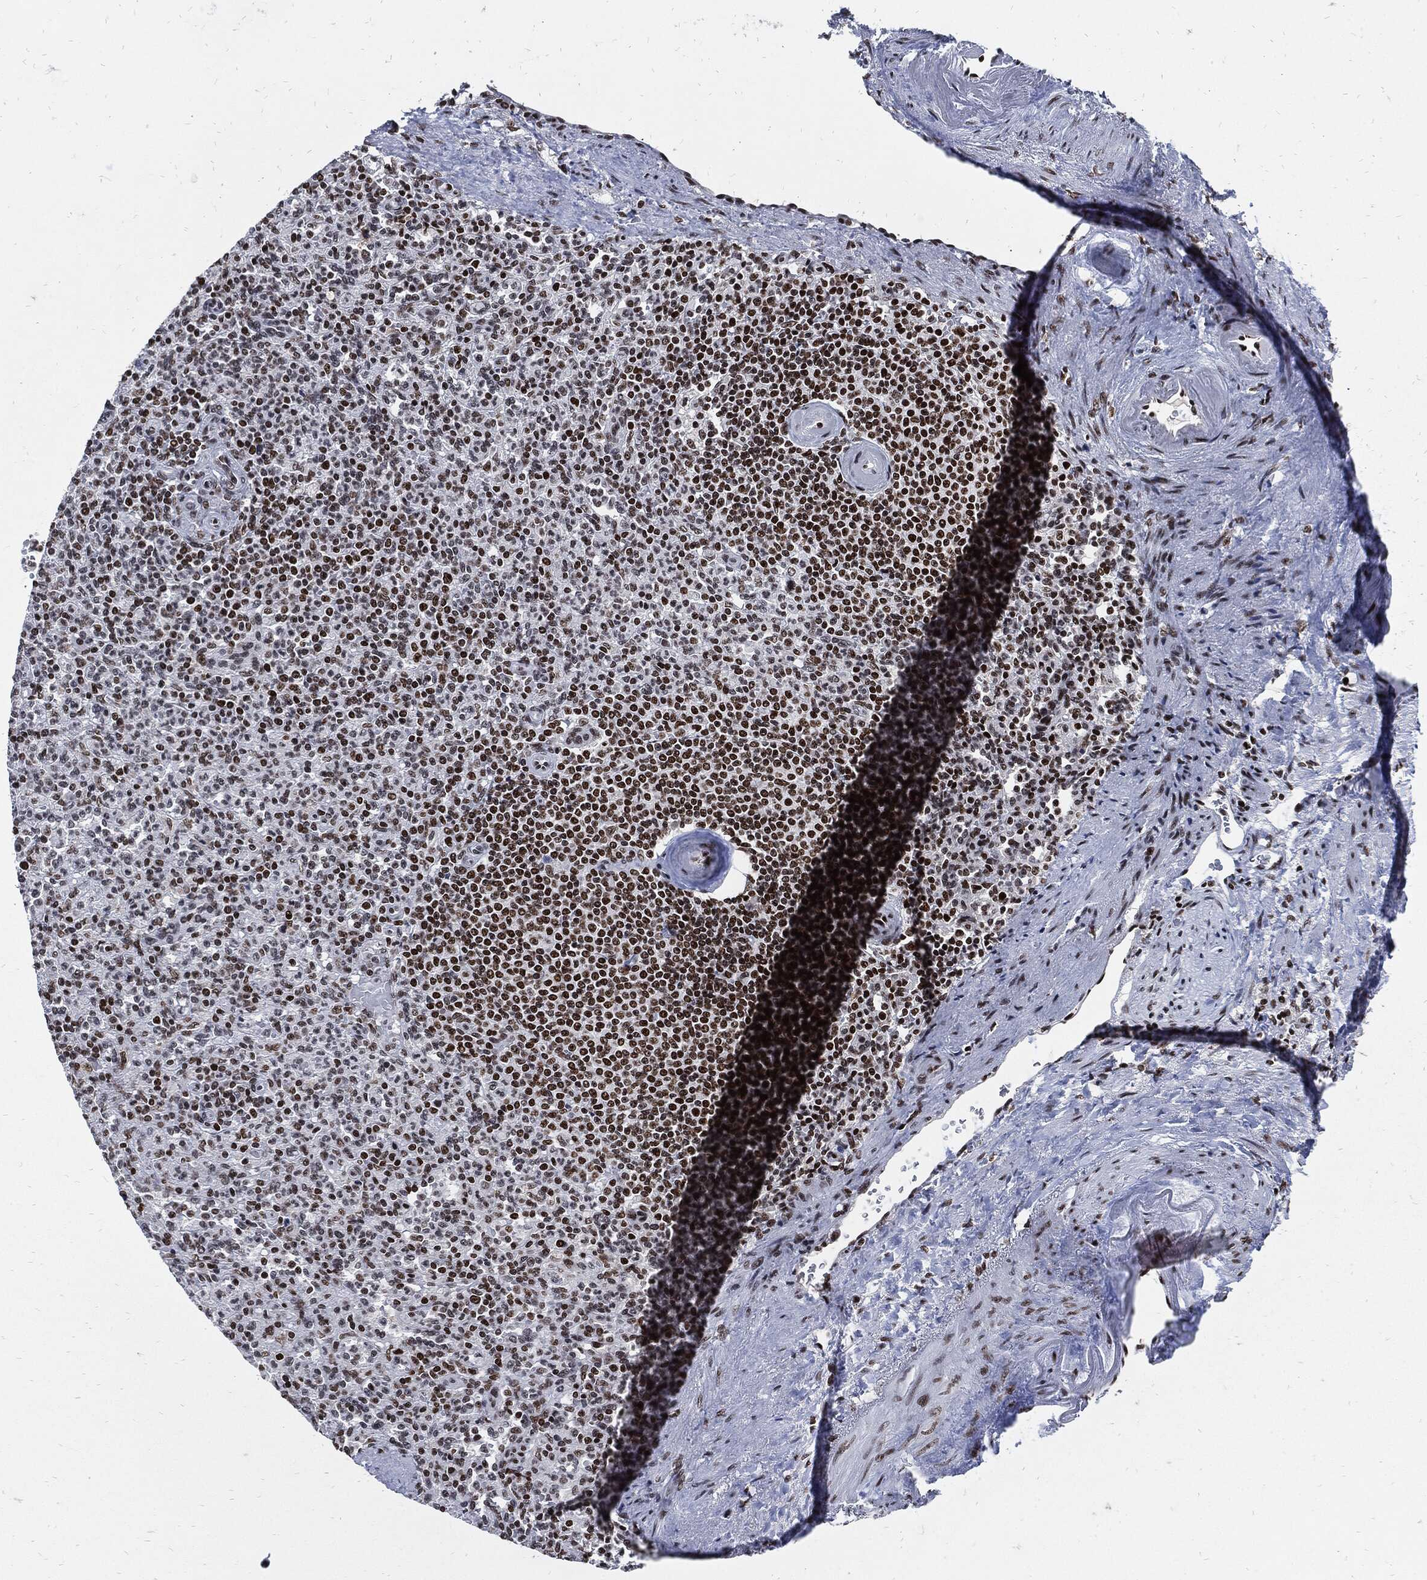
{"staining": {"intensity": "strong", "quantity": "25%-75%", "location": "nuclear"}, "tissue": "spleen", "cell_type": "Cells in red pulp", "image_type": "normal", "snomed": [{"axis": "morphology", "description": "Normal tissue, NOS"}, {"axis": "topography", "description": "Spleen"}], "caption": "Normal spleen reveals strong nuclear expression in approximately 25%-75% of cells in red pulp, visualized by immunohistochemistry.", "gene": "TERF2", "patient": {"sex": "female", "age": 74}}